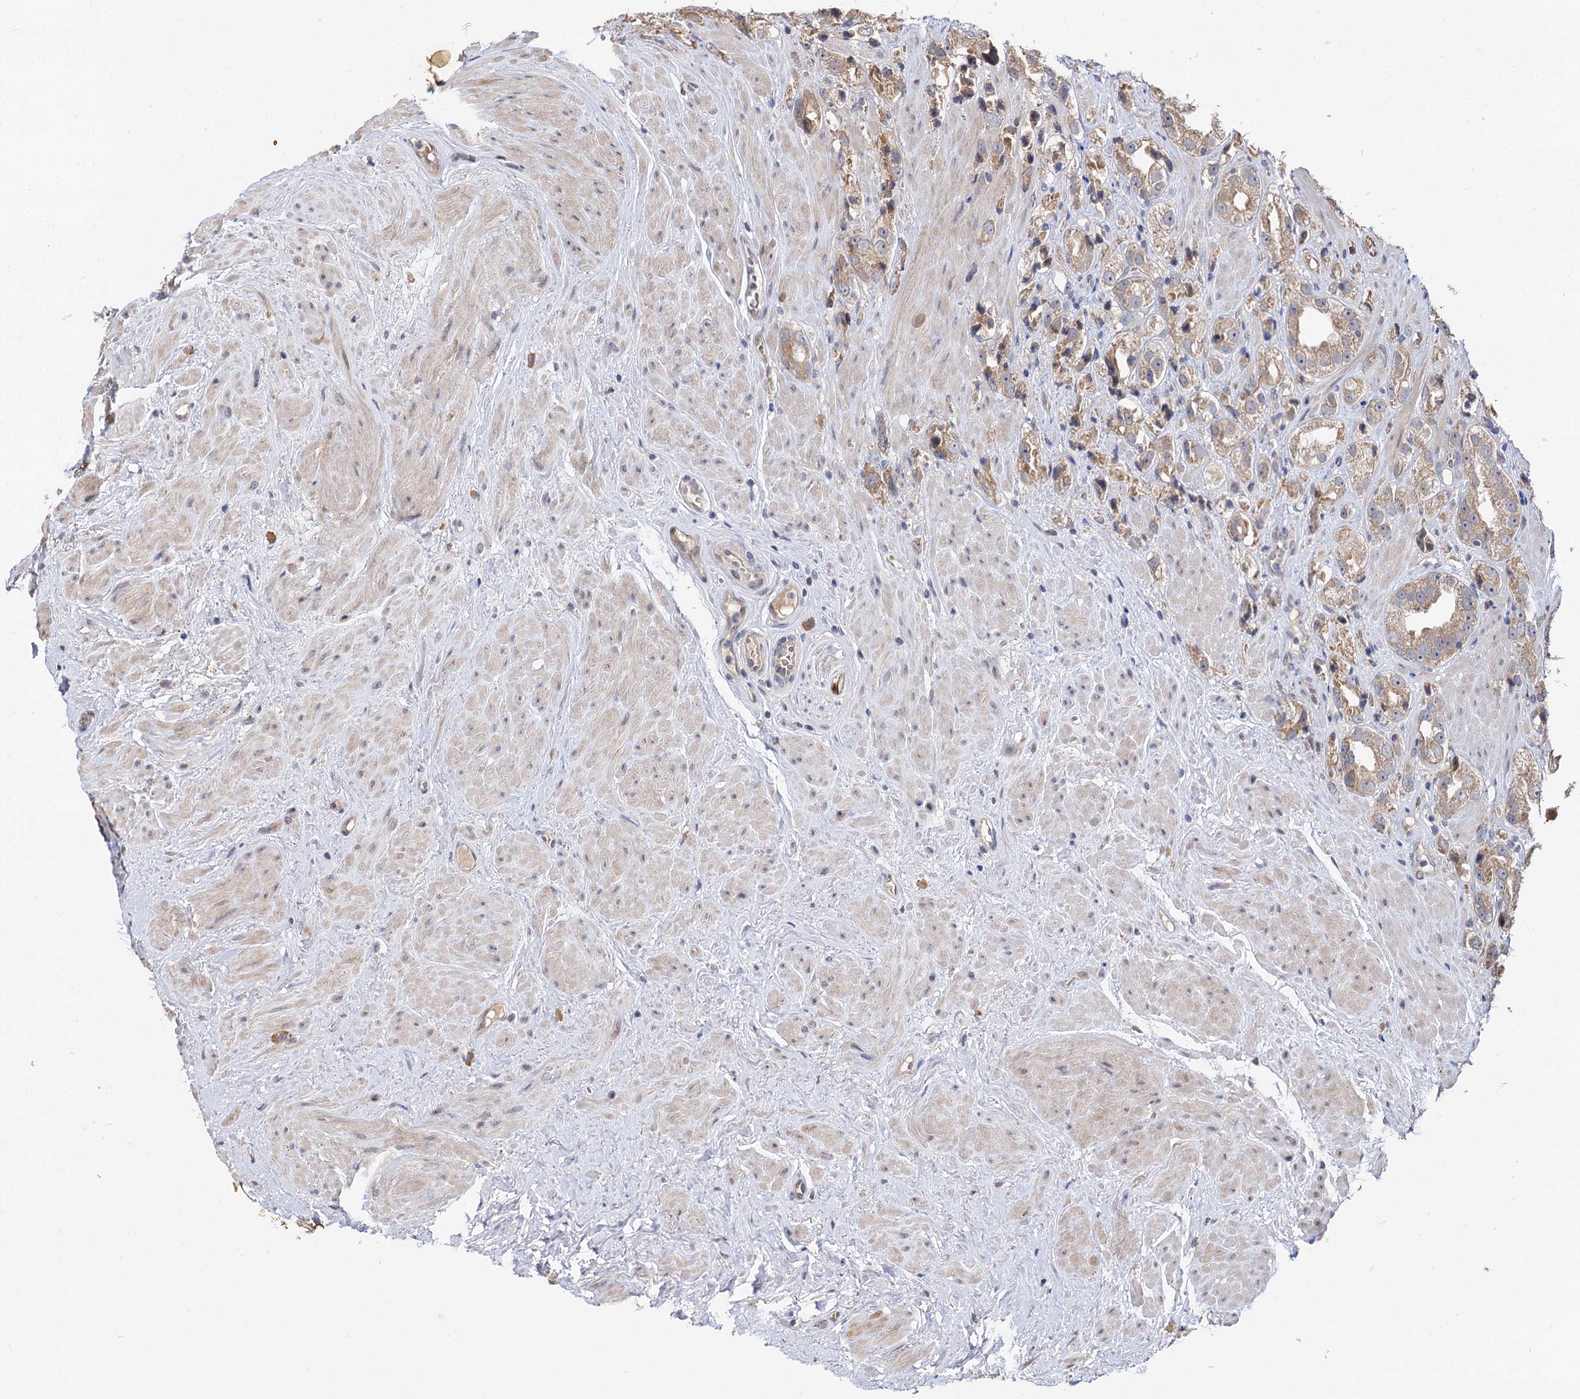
{"staining": {"intensity": "weak", "quantity": ">75%", "location": "cytoplasmic/membranous"}, "tissue": "prostate cancer", "cell_type": "Tumor cells", "image_type": "cancer", "snomed": [{"axis": "morphology", "description": "Adenocarcinoma, NOS"}, {"axis": "topography", "description": "Prostate"}], "caption": "DAB immunohistochemical staining of adenocarcinoma (prostate) demonstrates weak cytoplasmic/membranous protein staining in about >75% of tumor cells. (DAB (3,3'-diaminobenzidine) = brown stain, brightfield microscopy at high magnification).", "gene": "FBXW8", "patient": {"sex": "male", "age": 79}}